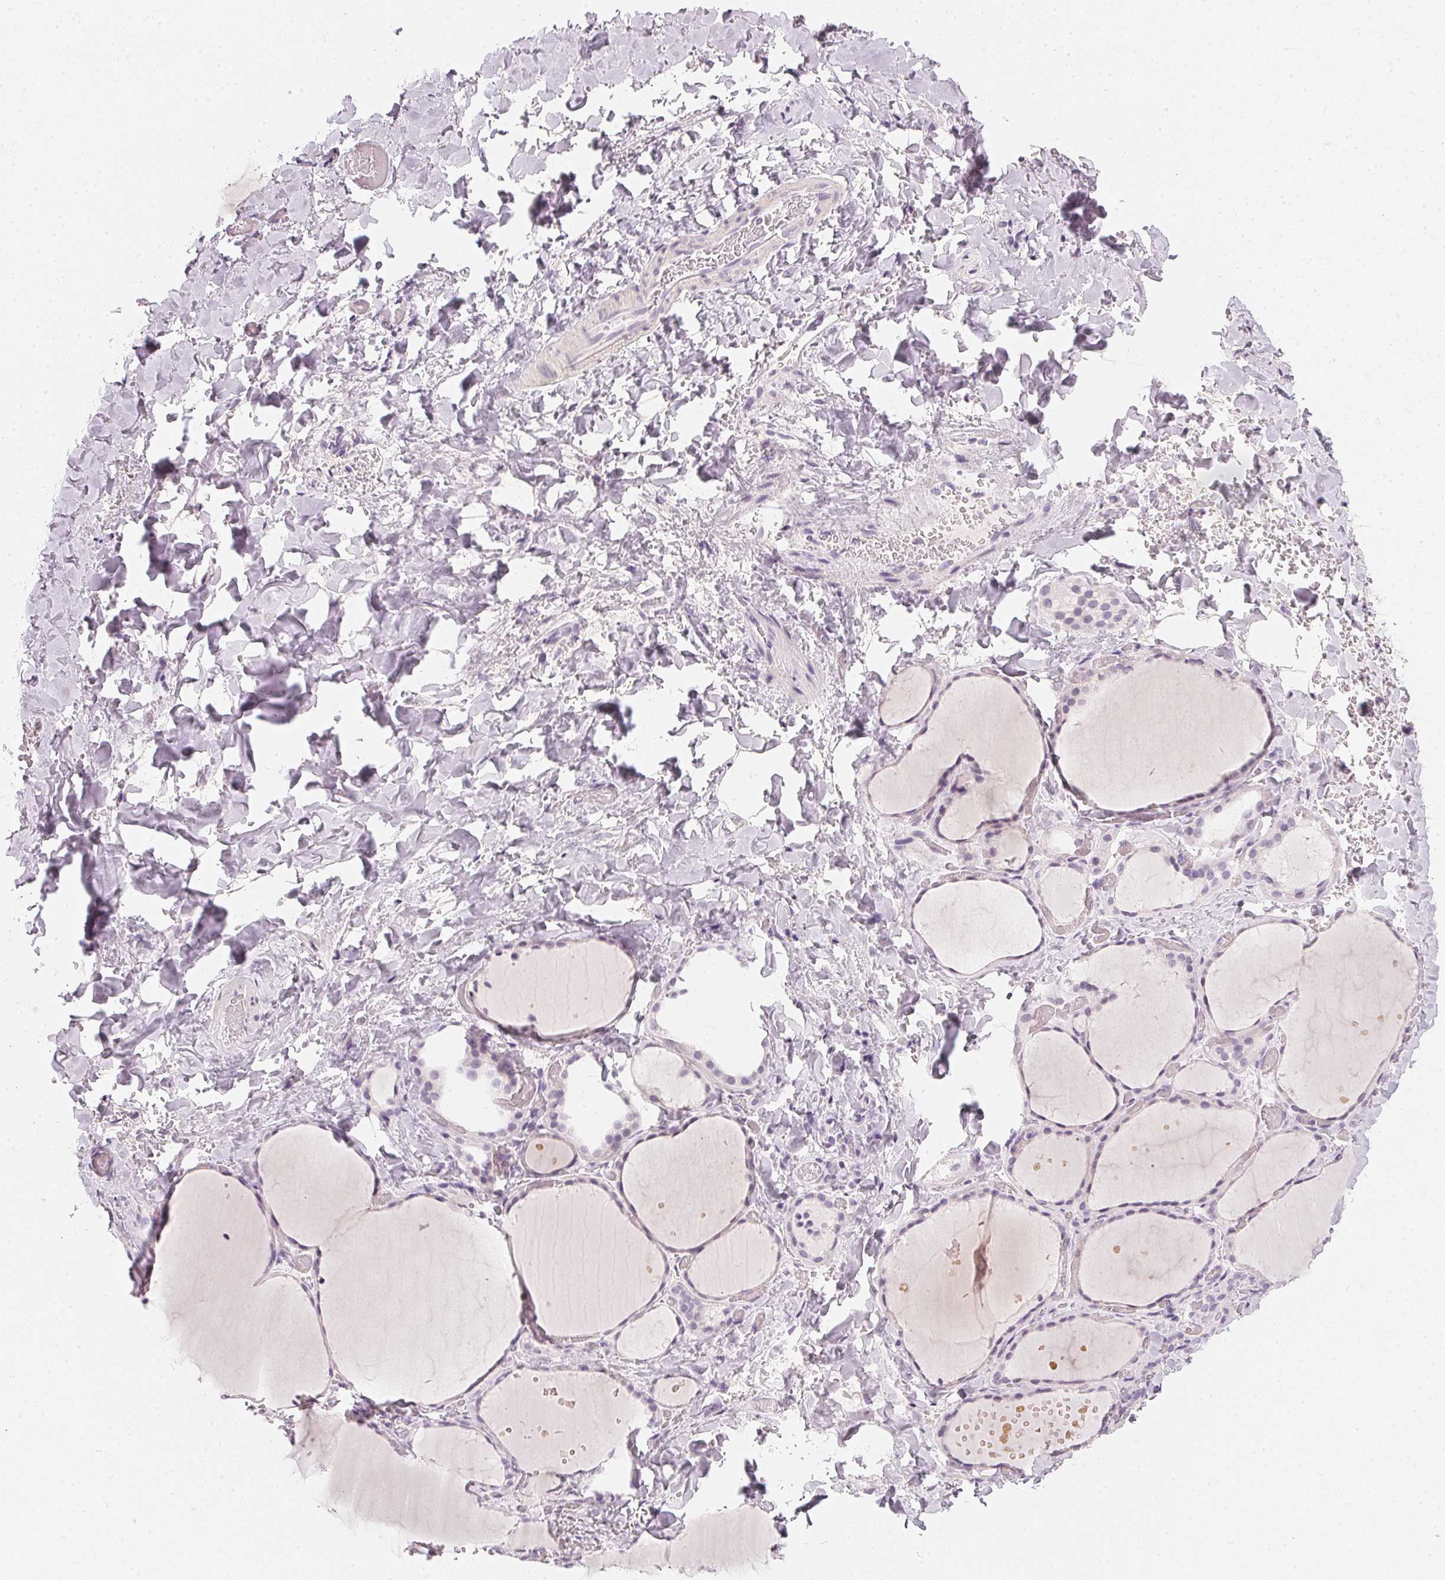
{"staining": {"intensity": "negative", "quantity": "none", "location": "none"}, "tissue": "thyroid gland", "cell_type": "Glandular cells", "image_type": "normal", "snomed": [{"axis": "morphology", "description": "Normal tissue, NOS"}, {"axis": "topography", "description": "Thyroid gland"}], "caption": "DAB immunohistochemical staining of benign thyroid gland reveals no significant expression in glandular cells.", "gene": "CHST4", "patient": {"sex": "female", "age": 36}}